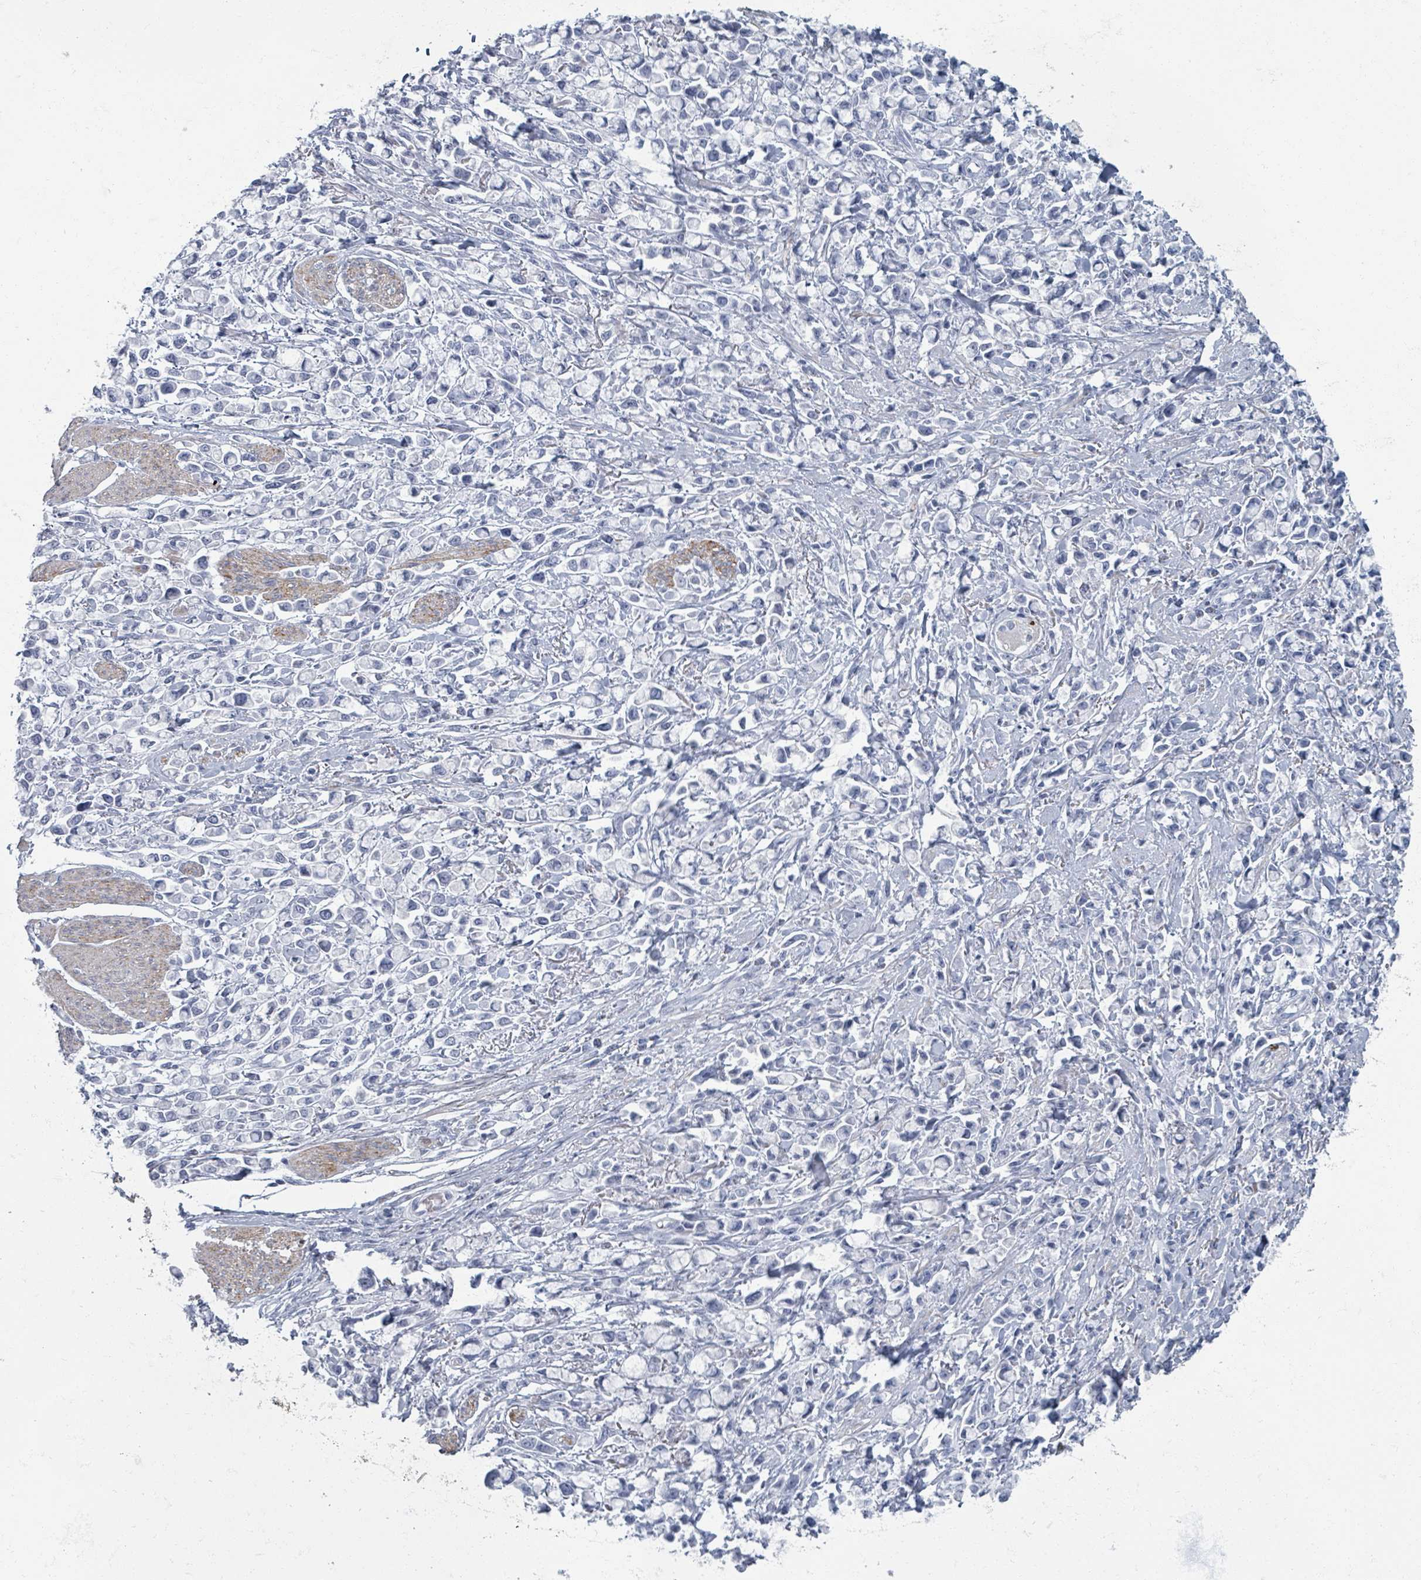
{"staining": {"intensity": "negative", "quantity": "none", "location": "none"}, "tissue": "stomach cancer", "cell_type": "Tumor cells", "image_type": "cancer", "snomed": [{"axis": "morphology", "description": "Adenocarcinoma, NOS"}, {"axis": "topography", "description": "Stomach"}], "caption": "This image is of stomach adenocarcinoma stained with immunohistochemistry (IHC) to label a protein in brown with the nuclei are counter-stained blue. There is no staining in tumor cells.", "gene": "TAS2R1", "patient": {"sex": "female", "age": 81}}